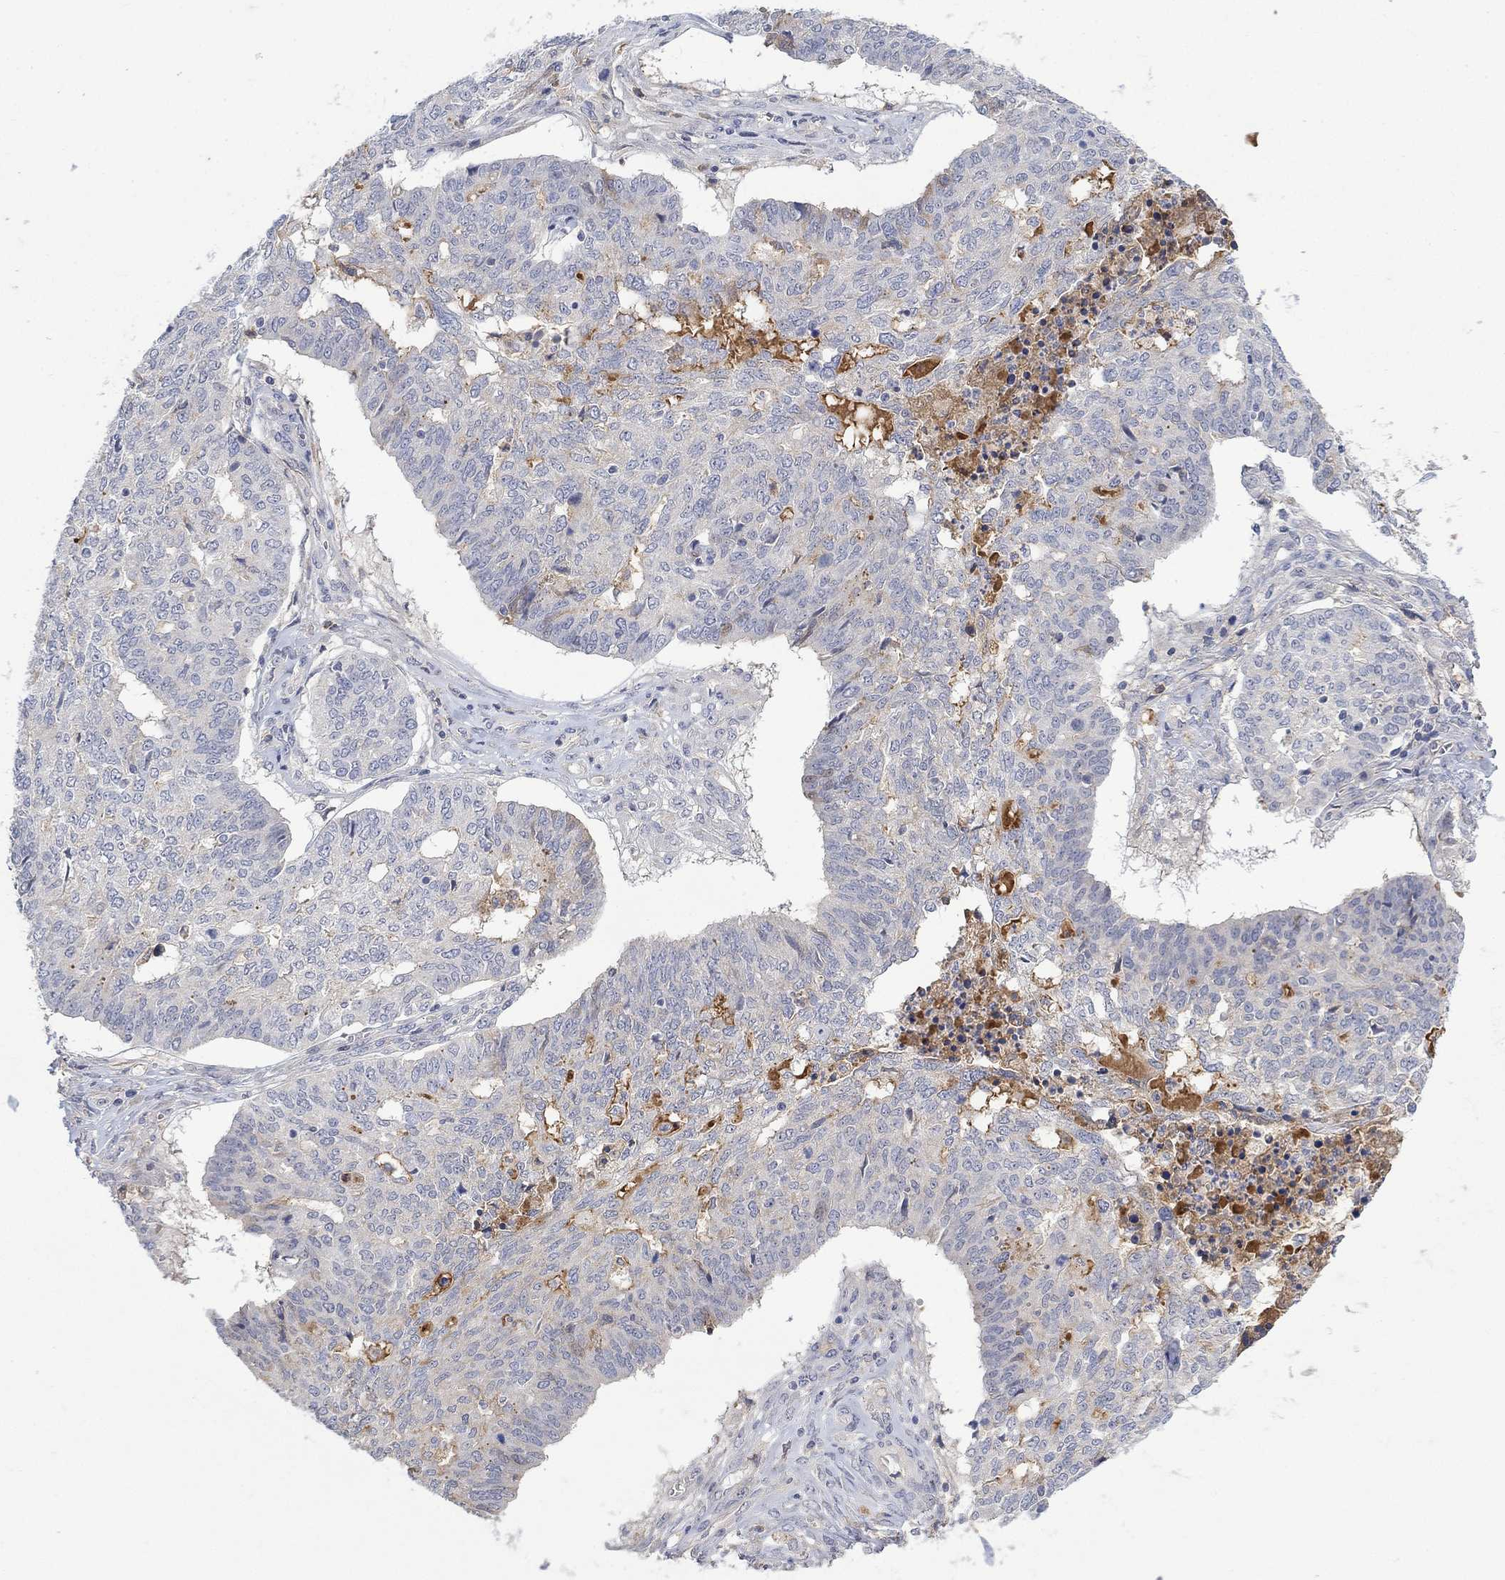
{"staining": {"intensity": "negative", "quantity": "none", "location": "none"}, "tissue": "ovarian cancer", "cell_type": "Tumor cells", "image_type": "cancer", "snomed": [{"axis": "morphology", "description": "Cystadenocarcinoma, serous, NOS"}, {"axis": "topography", "description": "Ovary"}], "caption": "Tumor cells are negative for protein expression in human serous cystadenocarcinoma (ovarian).", "gene": "MSTN", "patient": {"sex": "female", "age": 67}}